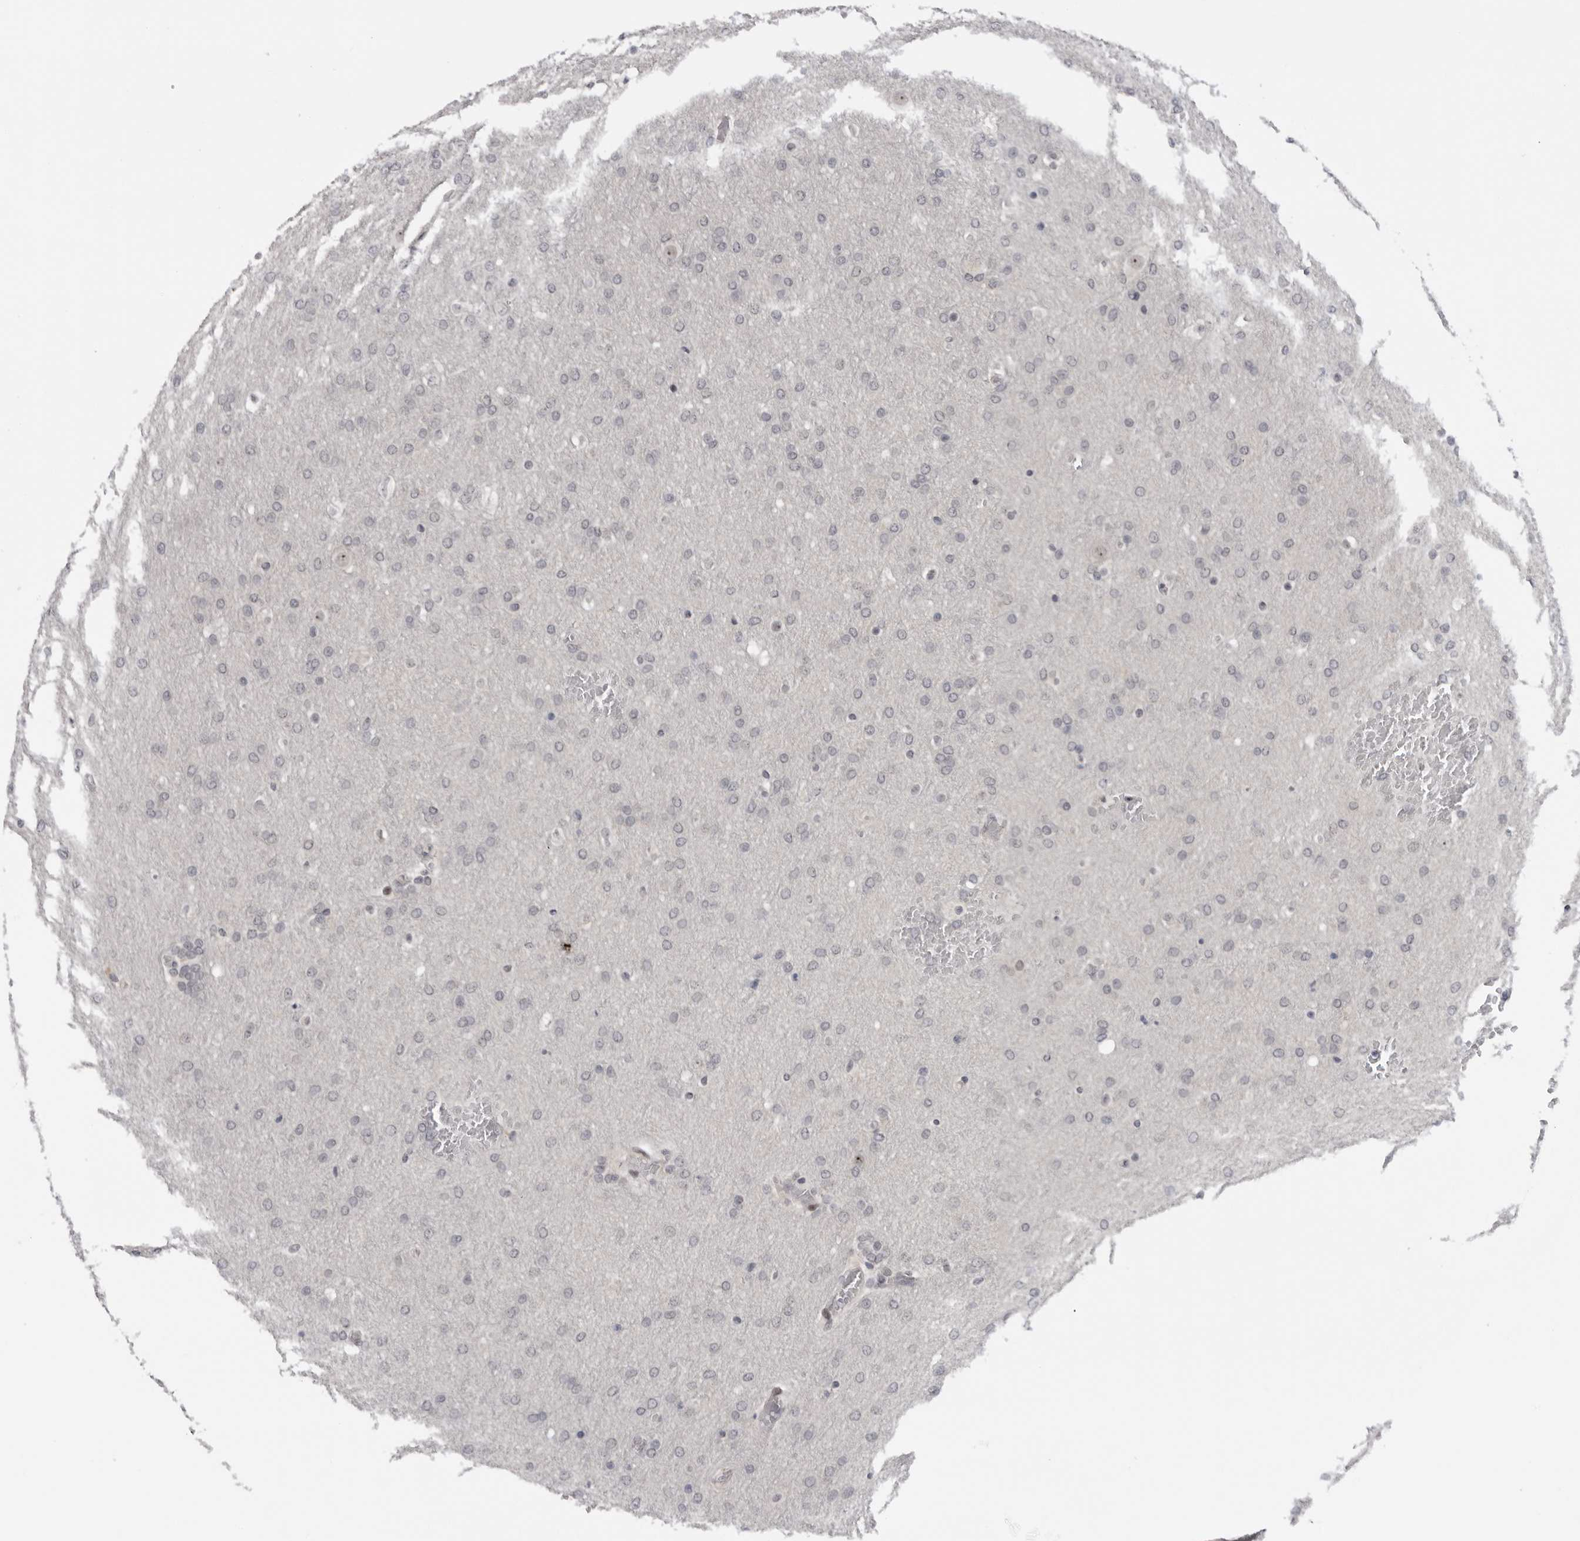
{"staining": {"intensity": "negative", "quantity": "none", "location": "none"}, "tissue": "glioma", "cell_type": "Tumor cells", "image_type": "cancer", "snomed": [{"axis": "morphology", "description": "Glioma, malignant, Low grade"}, {"axis": "topography", "description": "Brain"}], "caption": "A histopathology image of glioma stained for a protein demonstrates no brown staining in tumor cells.", "gene": "ALPK2", "patient": {"sex": "female", "age": 37}}